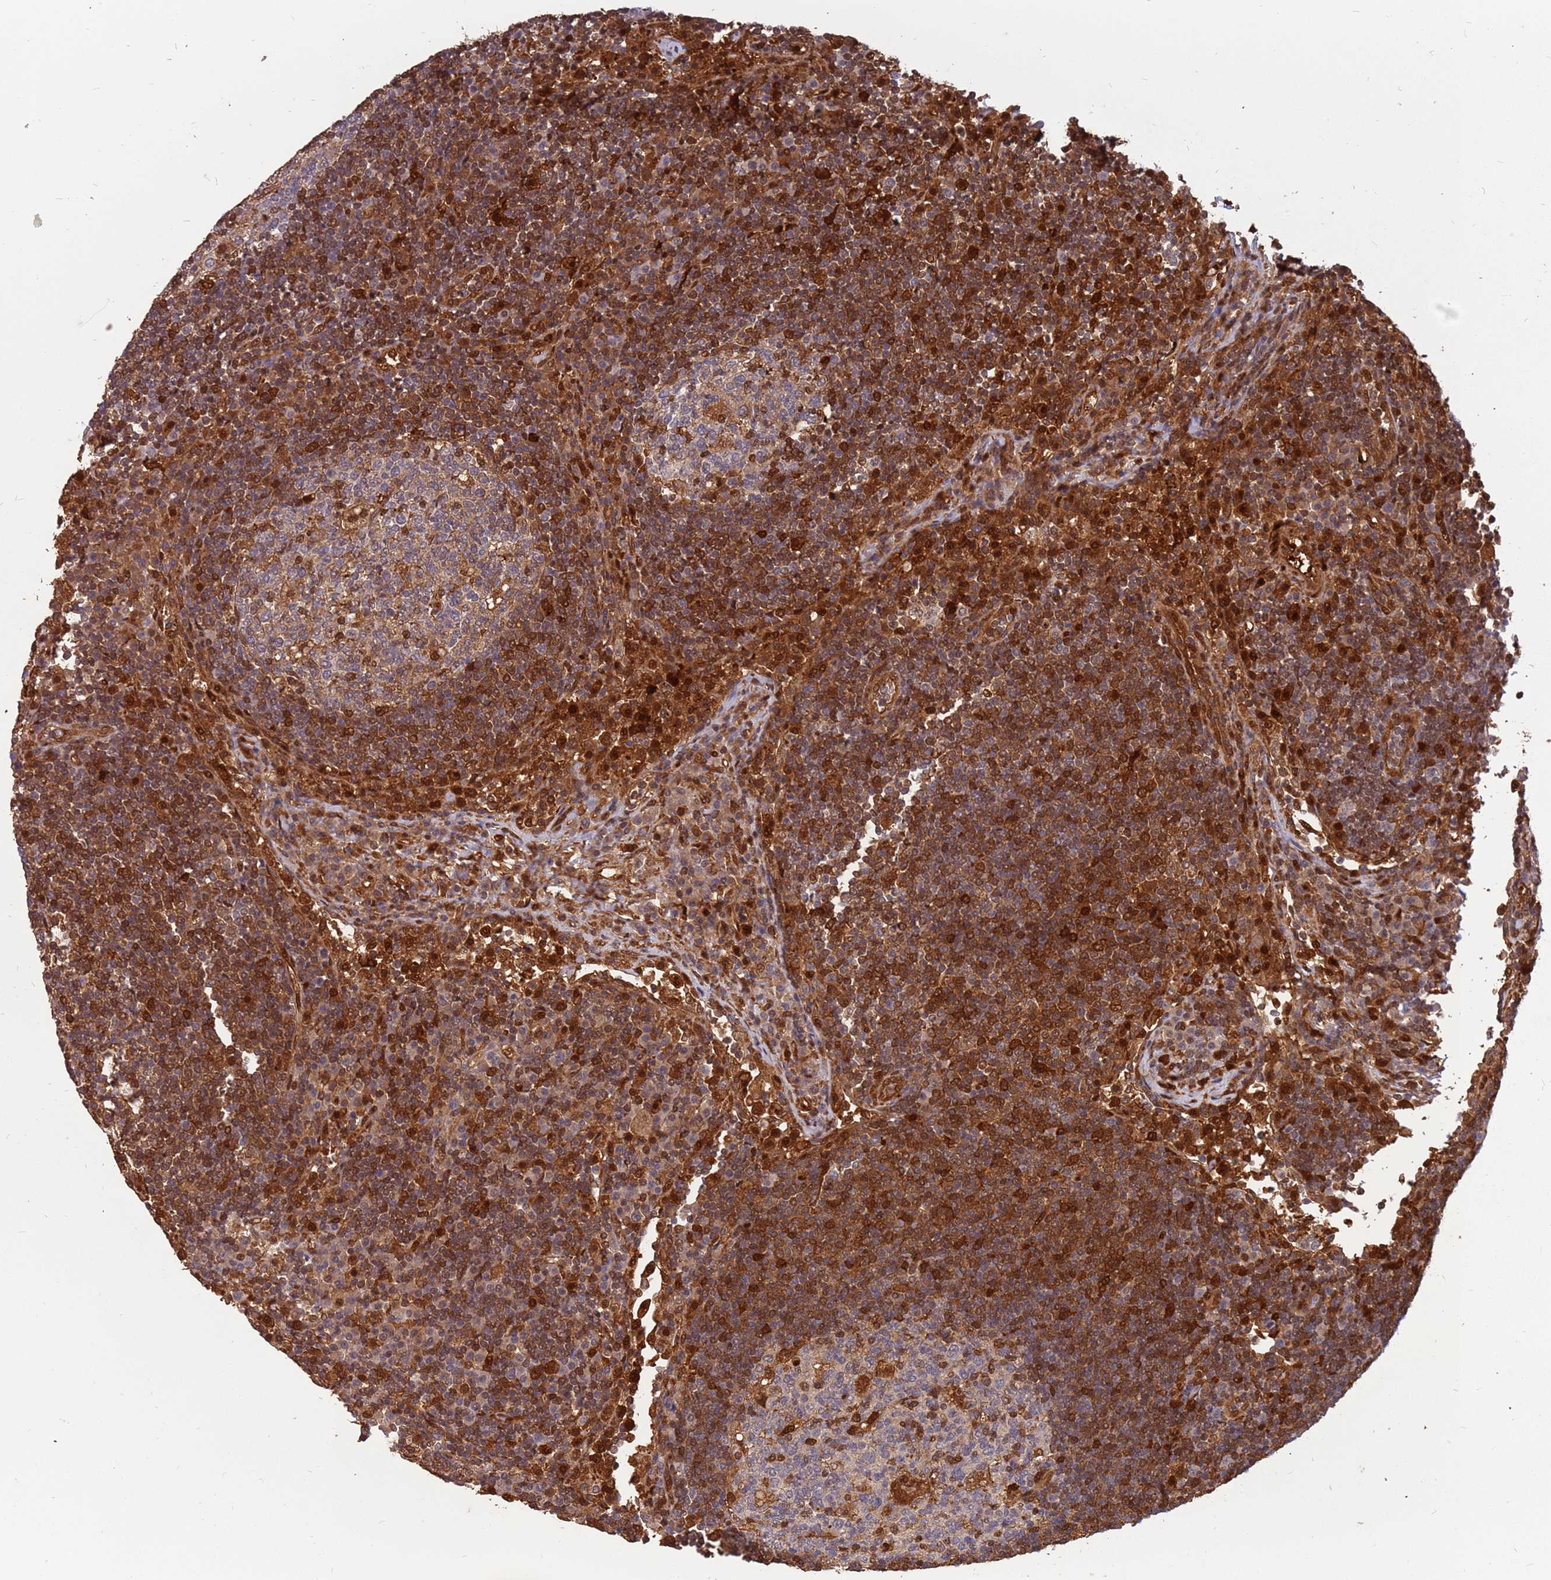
{"staining": {"intensity": "moderate", "quantity": "<25%", "location": "nuclear"}, "tissue": "lymph node", "cell_type": "Germinal center cells", "image_type": "normal", "snomed": [{"axis": "morphology", "description": "Normal tissue, NOS"}, {"axis": "topography", "description": "Lymph node"}], "caption": "Immunohistochemical staining of normal lymph node shows low levels of moderate nuclear staining in about <25% of germinal center cells.", "gene": "GBP2", "patient": {"sex": "female", "age": 53}}